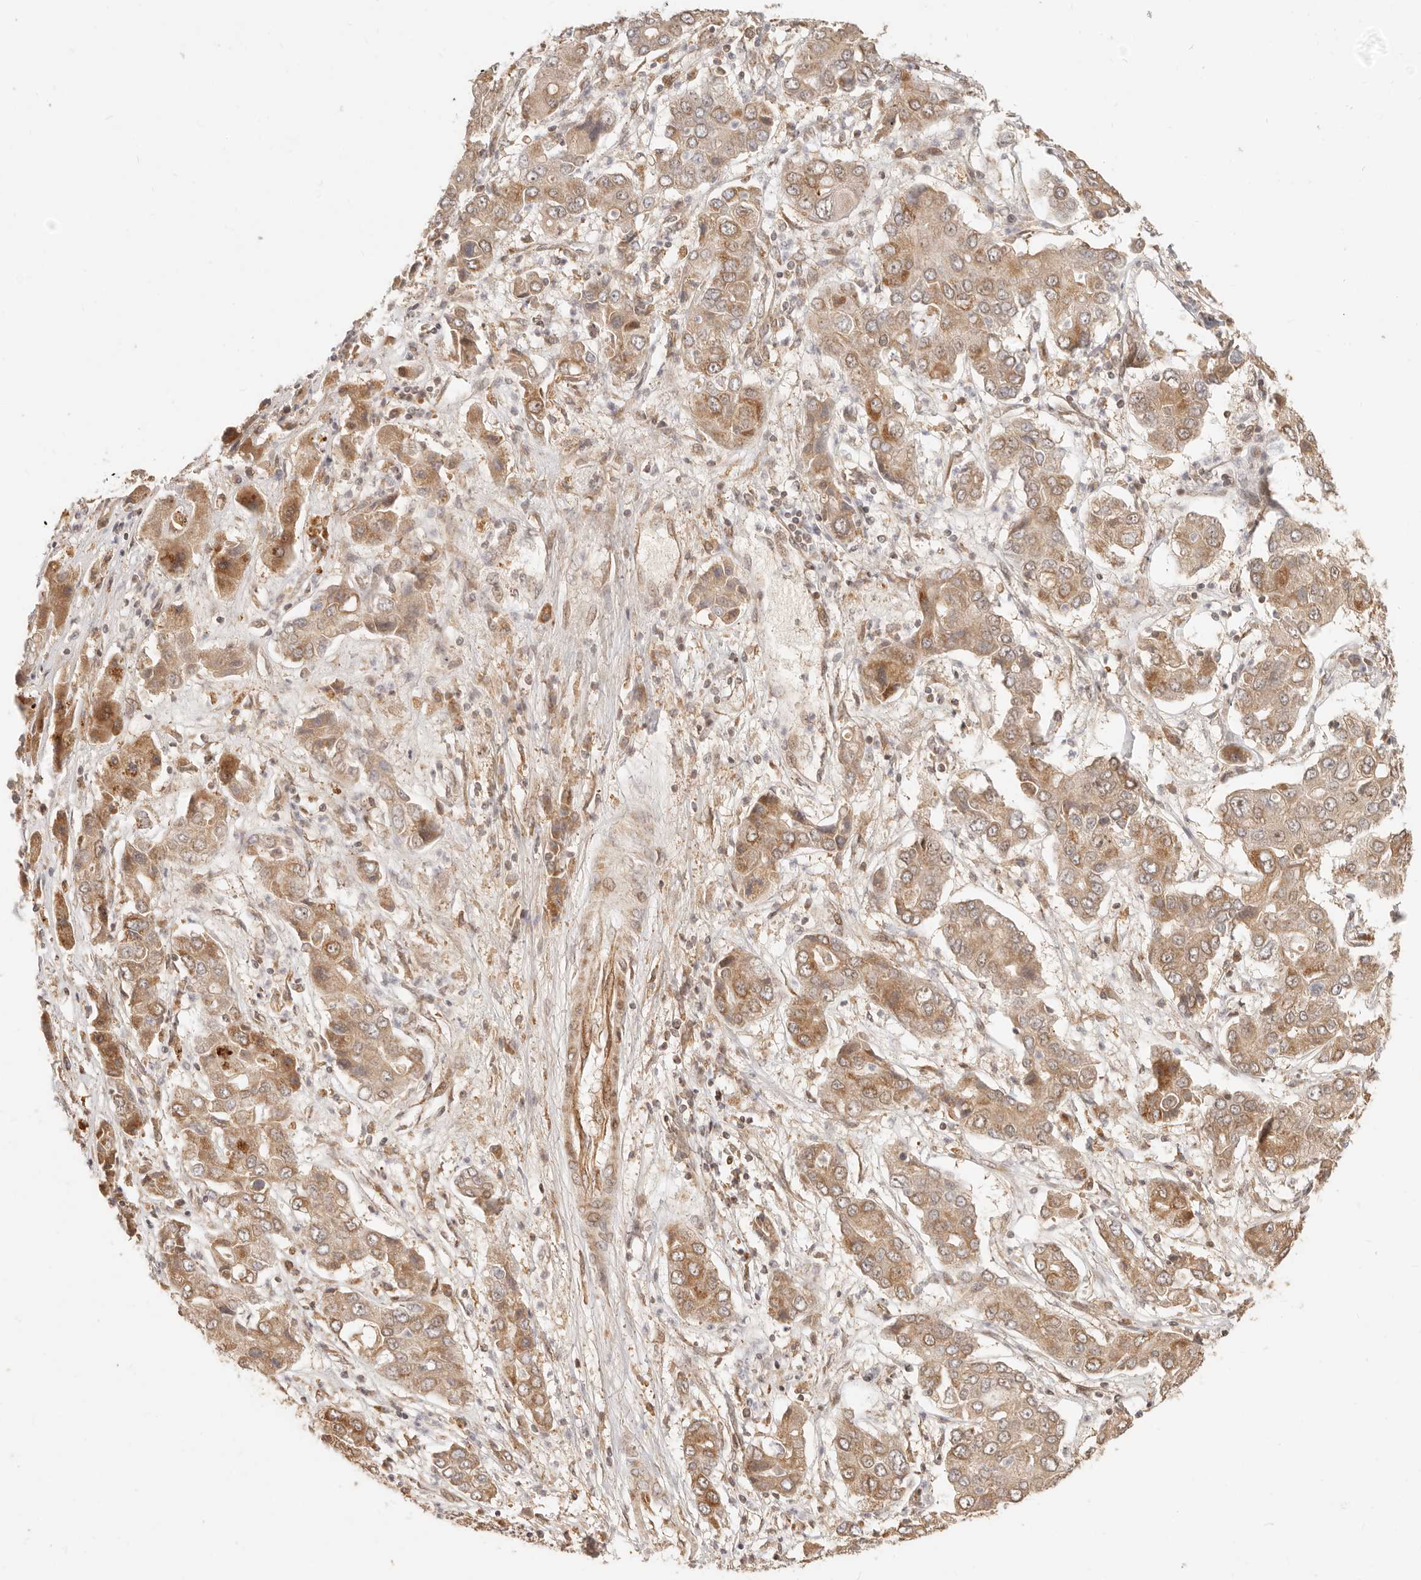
{"staining": {"intensity": "moderate", "quantity": ">75%", "location": "cytoplasmic/membranous"}, "tissue": "liver cancer", "cell_type": "Tumor cells", "image_type": "cancer", "snomed": [{"axis": "morphology", "description": "Cholangiocarcinoma"}, {"axis": "topography", "description": "Liver"}], "caption": "Tumor cells reveal medium levels of moderate cytoplasmic/membranous expression in about >75% of cells in liver cholangiocarcinoma. (DAB IHC with brightfield microscopy, high magnification).", "gene": "TIMM17A", "patient": {"sex": "male", "age": 67}}